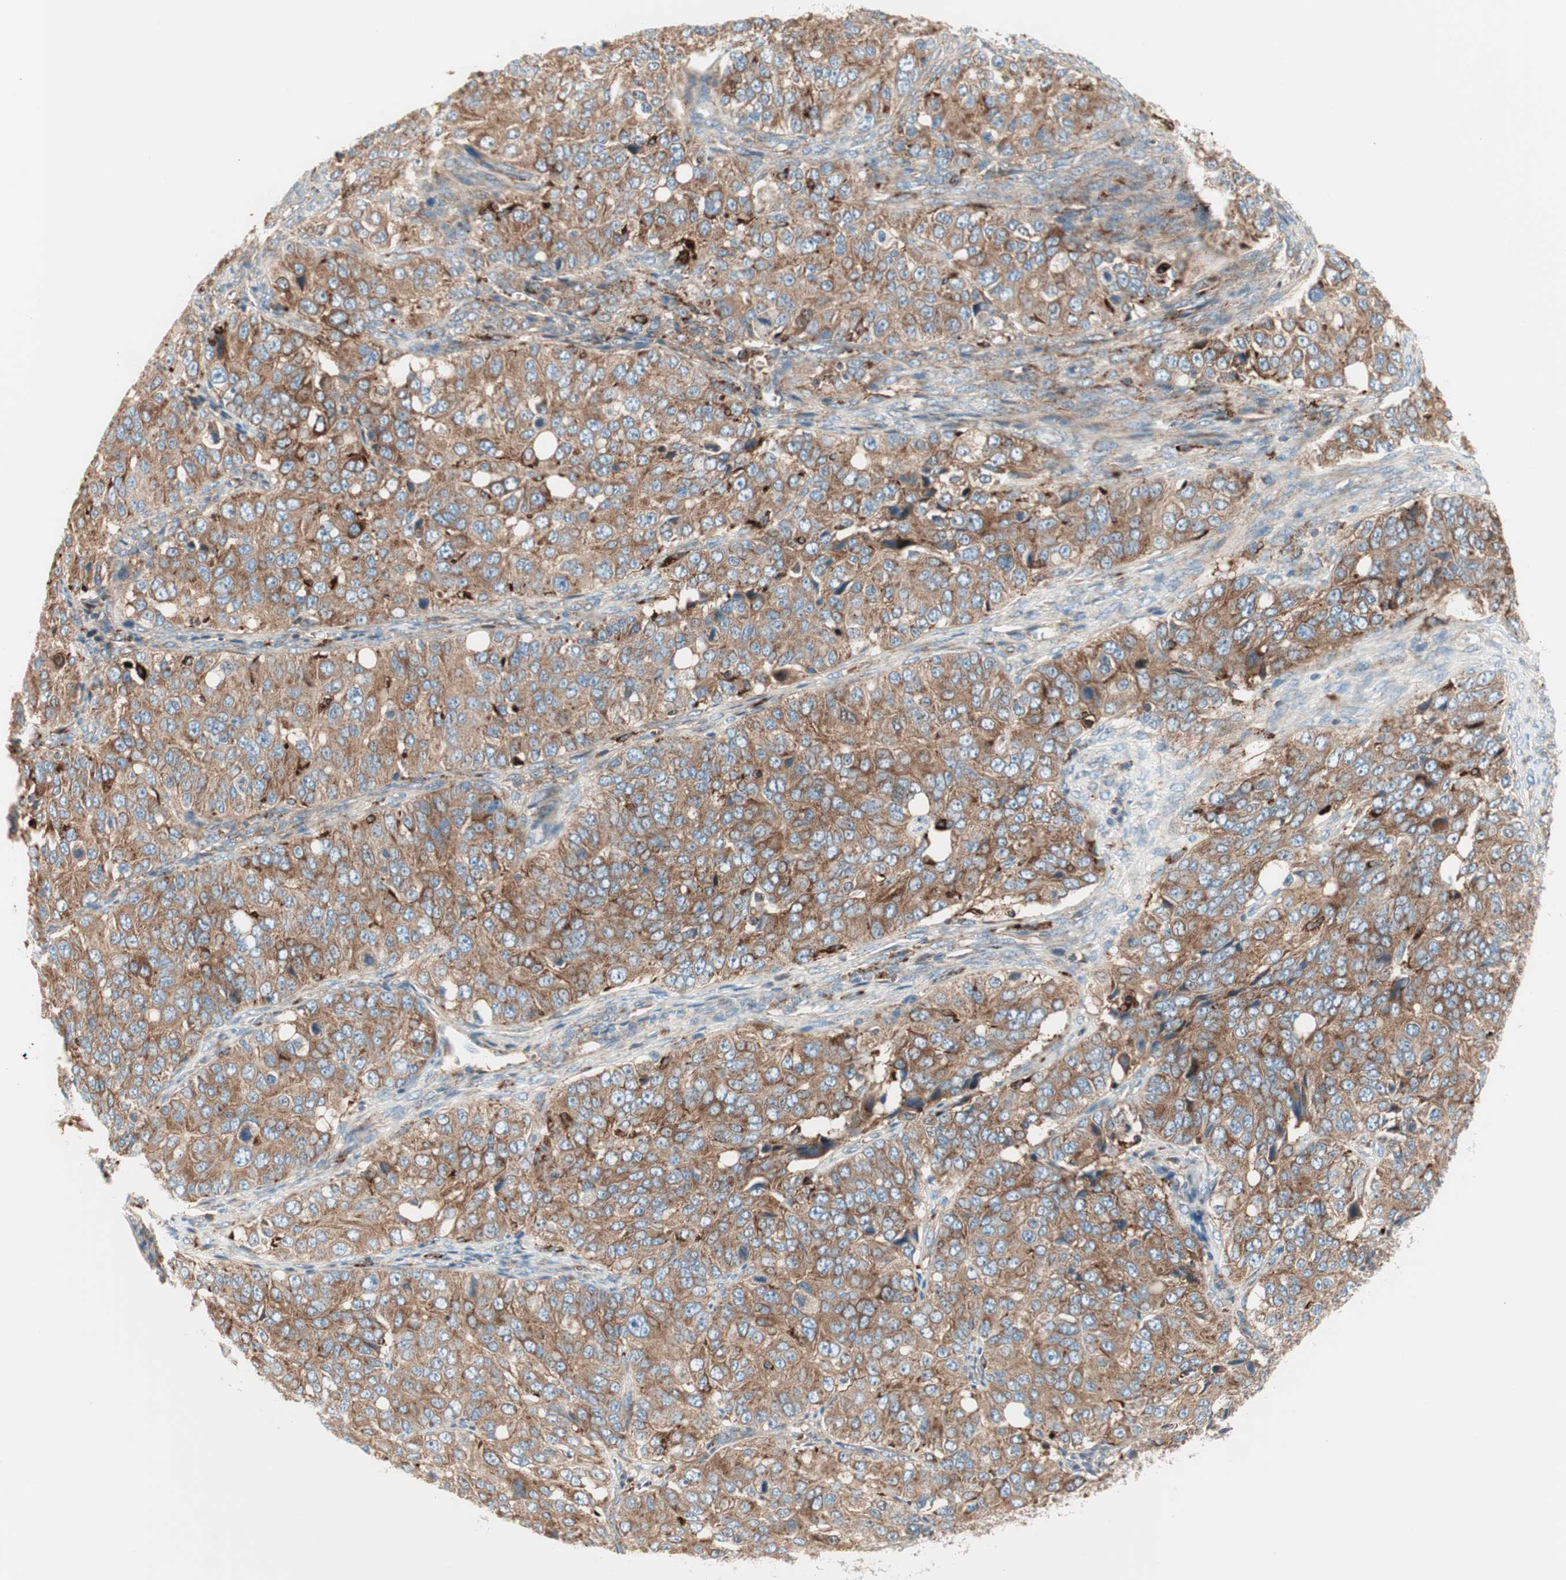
{"staining": {"intensity": "moderate", "quantity": "25%-75%", "location": "cytoplasmic/membranous"}, "tissue": "ovarian cancer", "cell_type": "Tumor cells", "image_type": "cancer", "snomed": [{"axis": "morphology", "description": "Carcinoma, endometroid"}, {"axis": "topography", "description": "Ovary"}], "caption": "Protein staining of ovarian endometroid carcinoma tissue demonstrates moderate cytoplasmic/membranous staining in approximately 25%-75% of tumor cells. Using DAB (brown) and hematoxylin (blue) stains, captured at high magnification using brightfield microscopy.", "gene": "ATP6V1G1", "patient": {"sex": "female", "age": 51}}